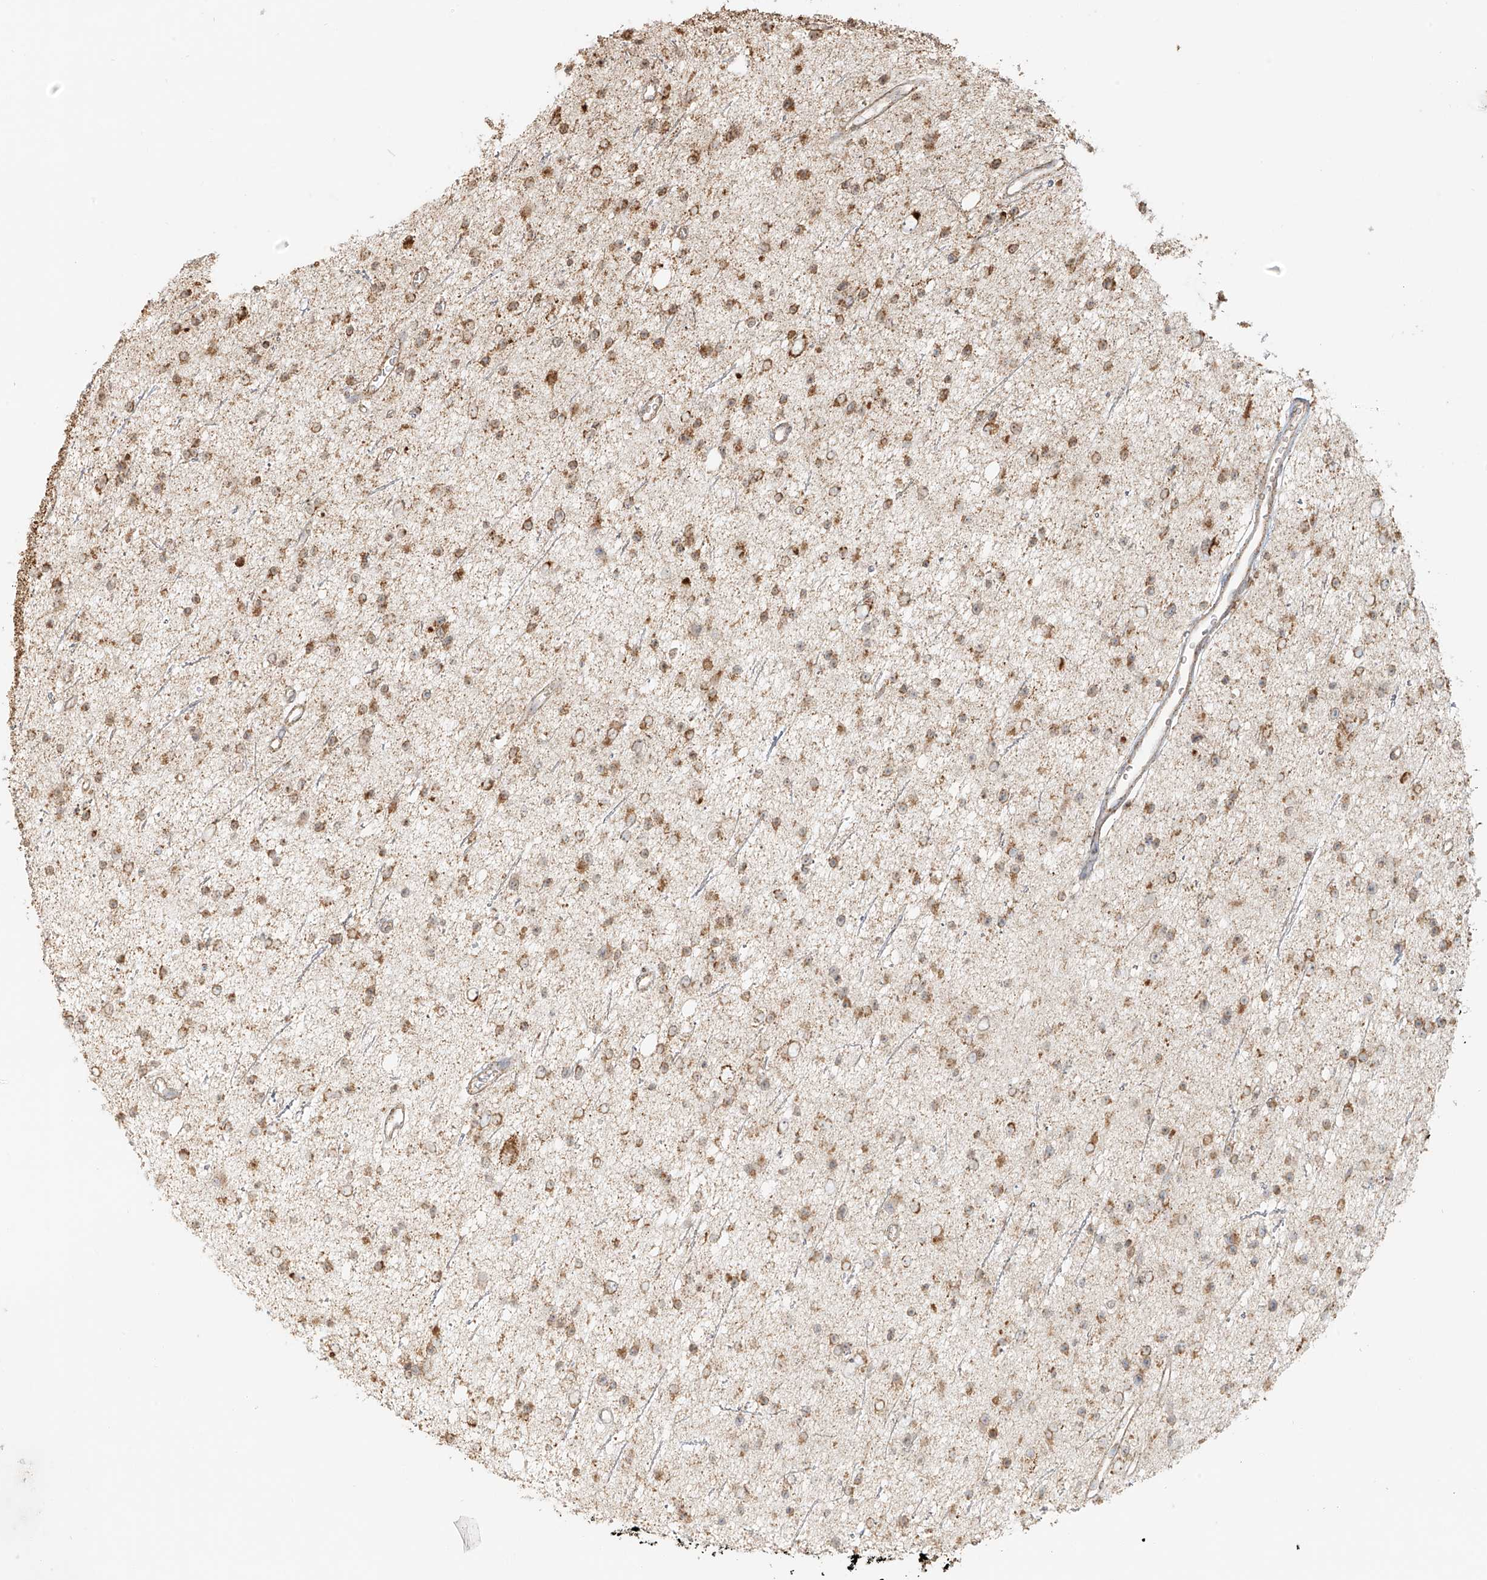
{"staining": {"intensity": "moderate", "quantity": "25%-75%", "location": "cytoplasmic/membranous"}, "tissue": "glioma", "cell_type": "Tumor cells", "image_type": "cancer", "snomed": [{"axis": "morphology", "description": "Glioma, malignant, Low grade"}, {"axis": "topography", "description": "Cerebral cortex"}], "caption": "Glioma tissue shows moderate cytoplasmic/membranous positivity in about 25%-75% of tumor cells", "gene": "MIPEP", "patient": {"sex": "female", "age": 39}}